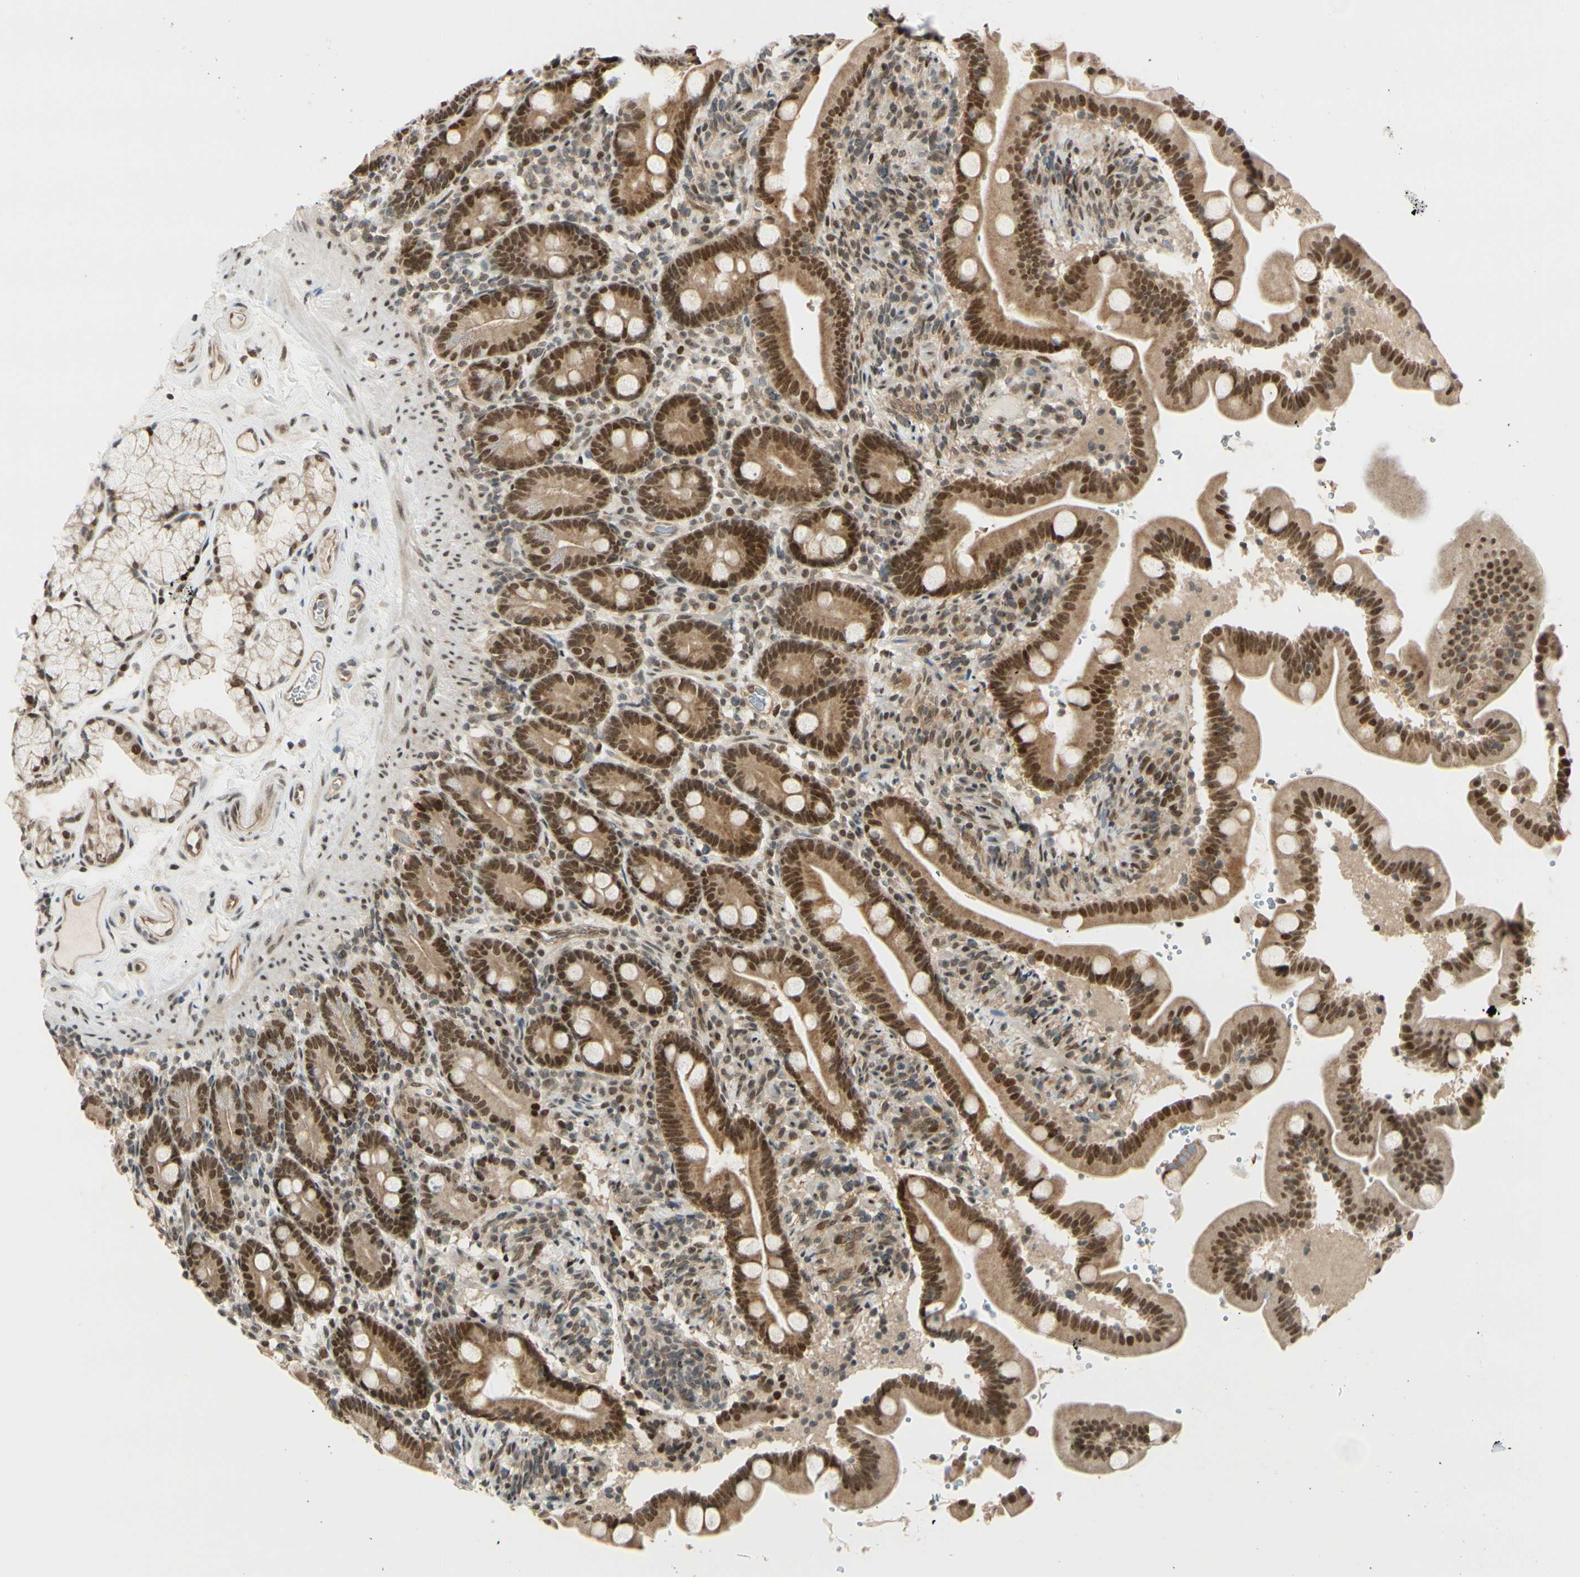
{"staining": {"intensity": "moderate", "quantity": ">75%", "location": "cytoplasmic/membranous,nuclear"}, "tissue": "duodenum", "cell_type": "Glandular cells", "image_type": "normal", "snomed": [{"axis": "morphology", "description": "Normal tissue, NOS"}, {"axis": "topography", "description": "Duodenum"}], "caption": "Immunohistochemical staining of normal duodenum shows medium levels of moderate cytoplasmic/membranous,nuclear positivity in about >75% of glandular cells. (DAB (3,3'-diaminobenzidine) IHC, brown staining for protein, blue staining for nuclei).", "gene": "SUFU", "patient": {"sex": "male", "age": 54}}